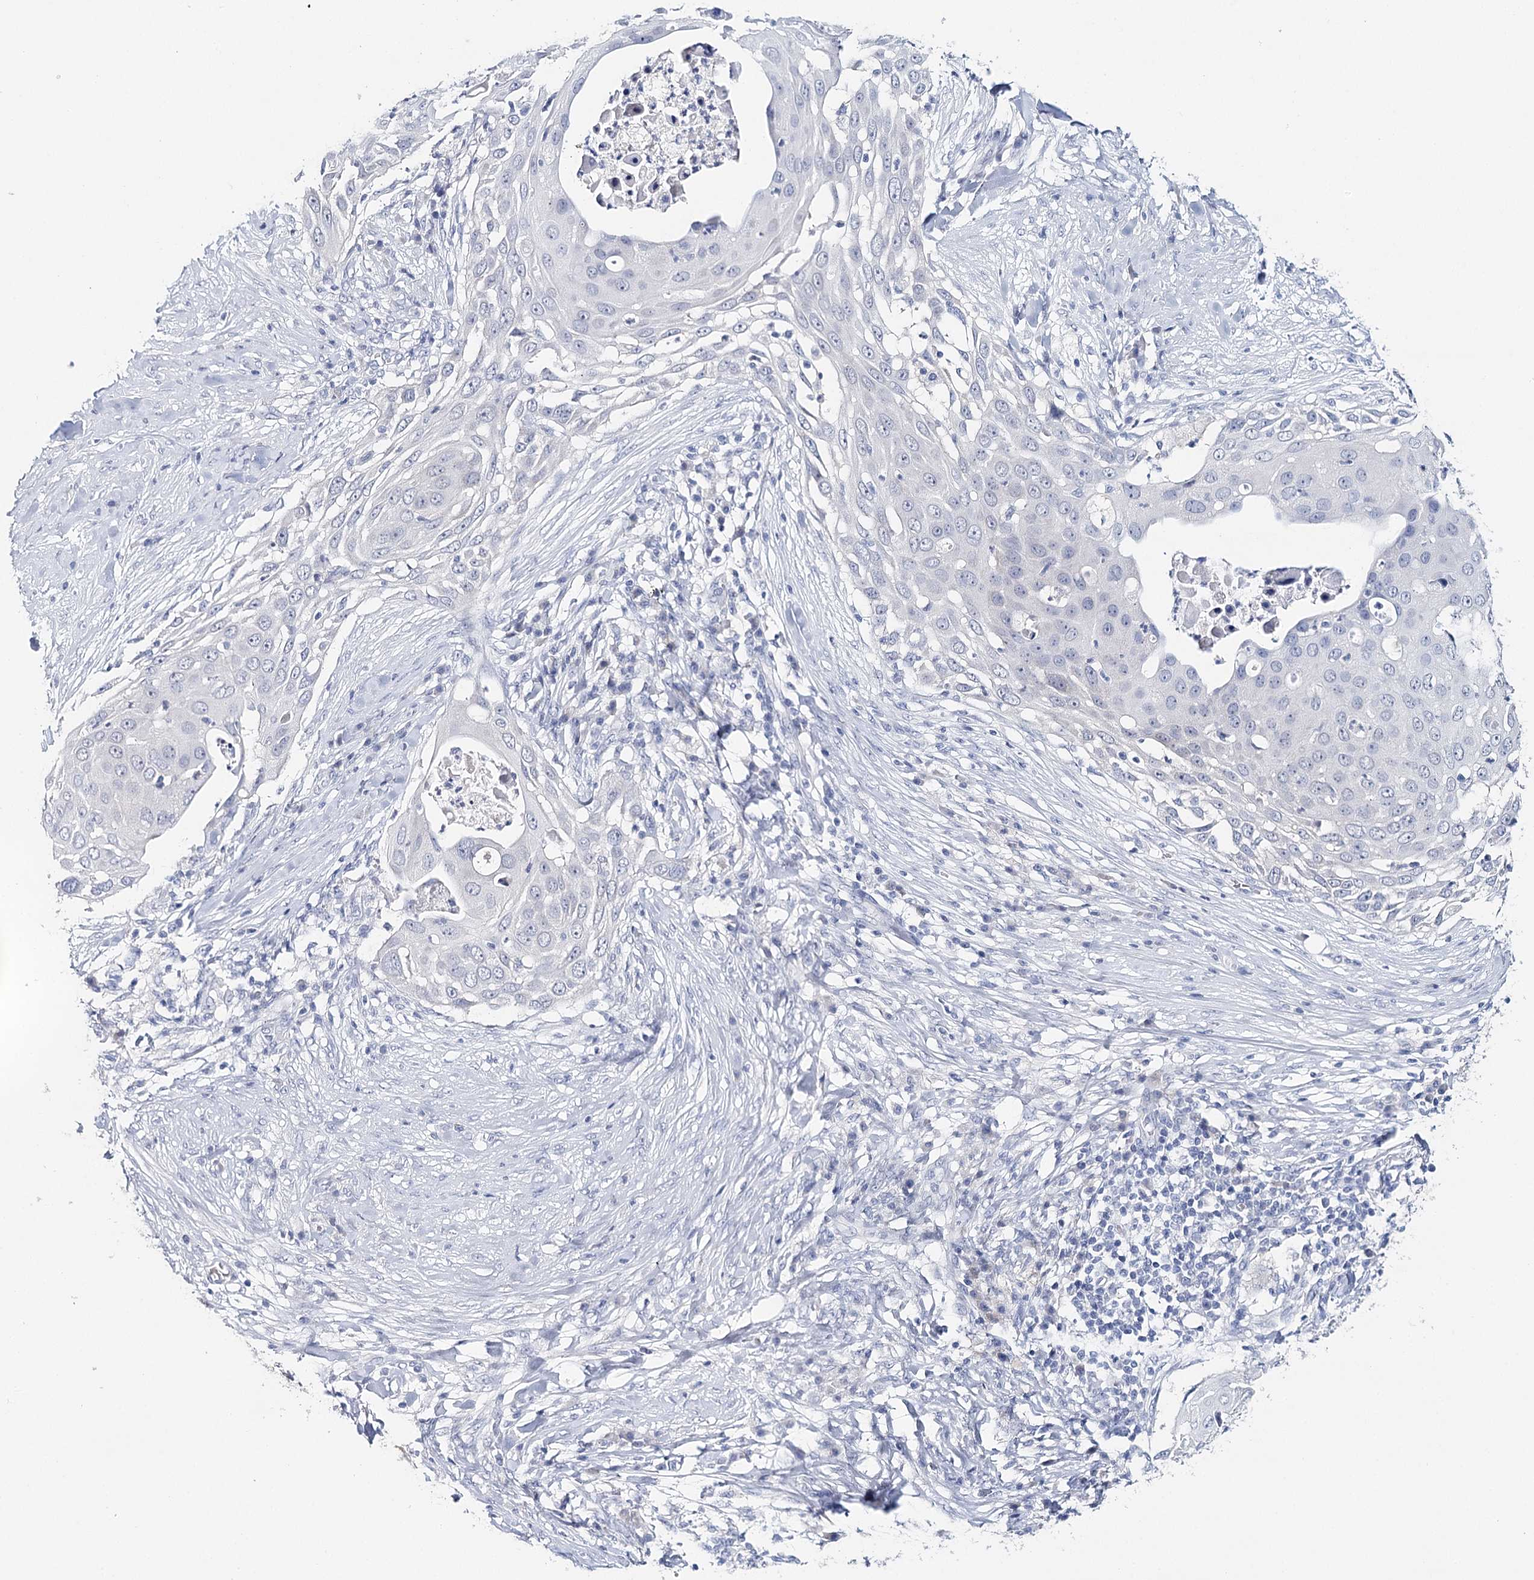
{"staining": {"intensity": "negative", "quantity": "none", "location": "none"}, "tissue": "skin cancer", "cell_type": "Tumor cells", "image_type": "cancer", "snomed": [{"axis": "morphology", "description": "Squamous cell carcinoma, NOS"}, {"axis": "topography", "description": "Skin"}], "caption": "IHC image of neoplastic tissue: human squamous cell carcinoma (skin) stained with DAB displays no significant protein positivity in tumor cells. (Brightfield microscopy of DAB (3,3'-diaminobenzidine) immunohistochemistry (IHC) at high magnification).", "gene": "HSPA4L", "patient": {"sex": "female", "age": 44}}